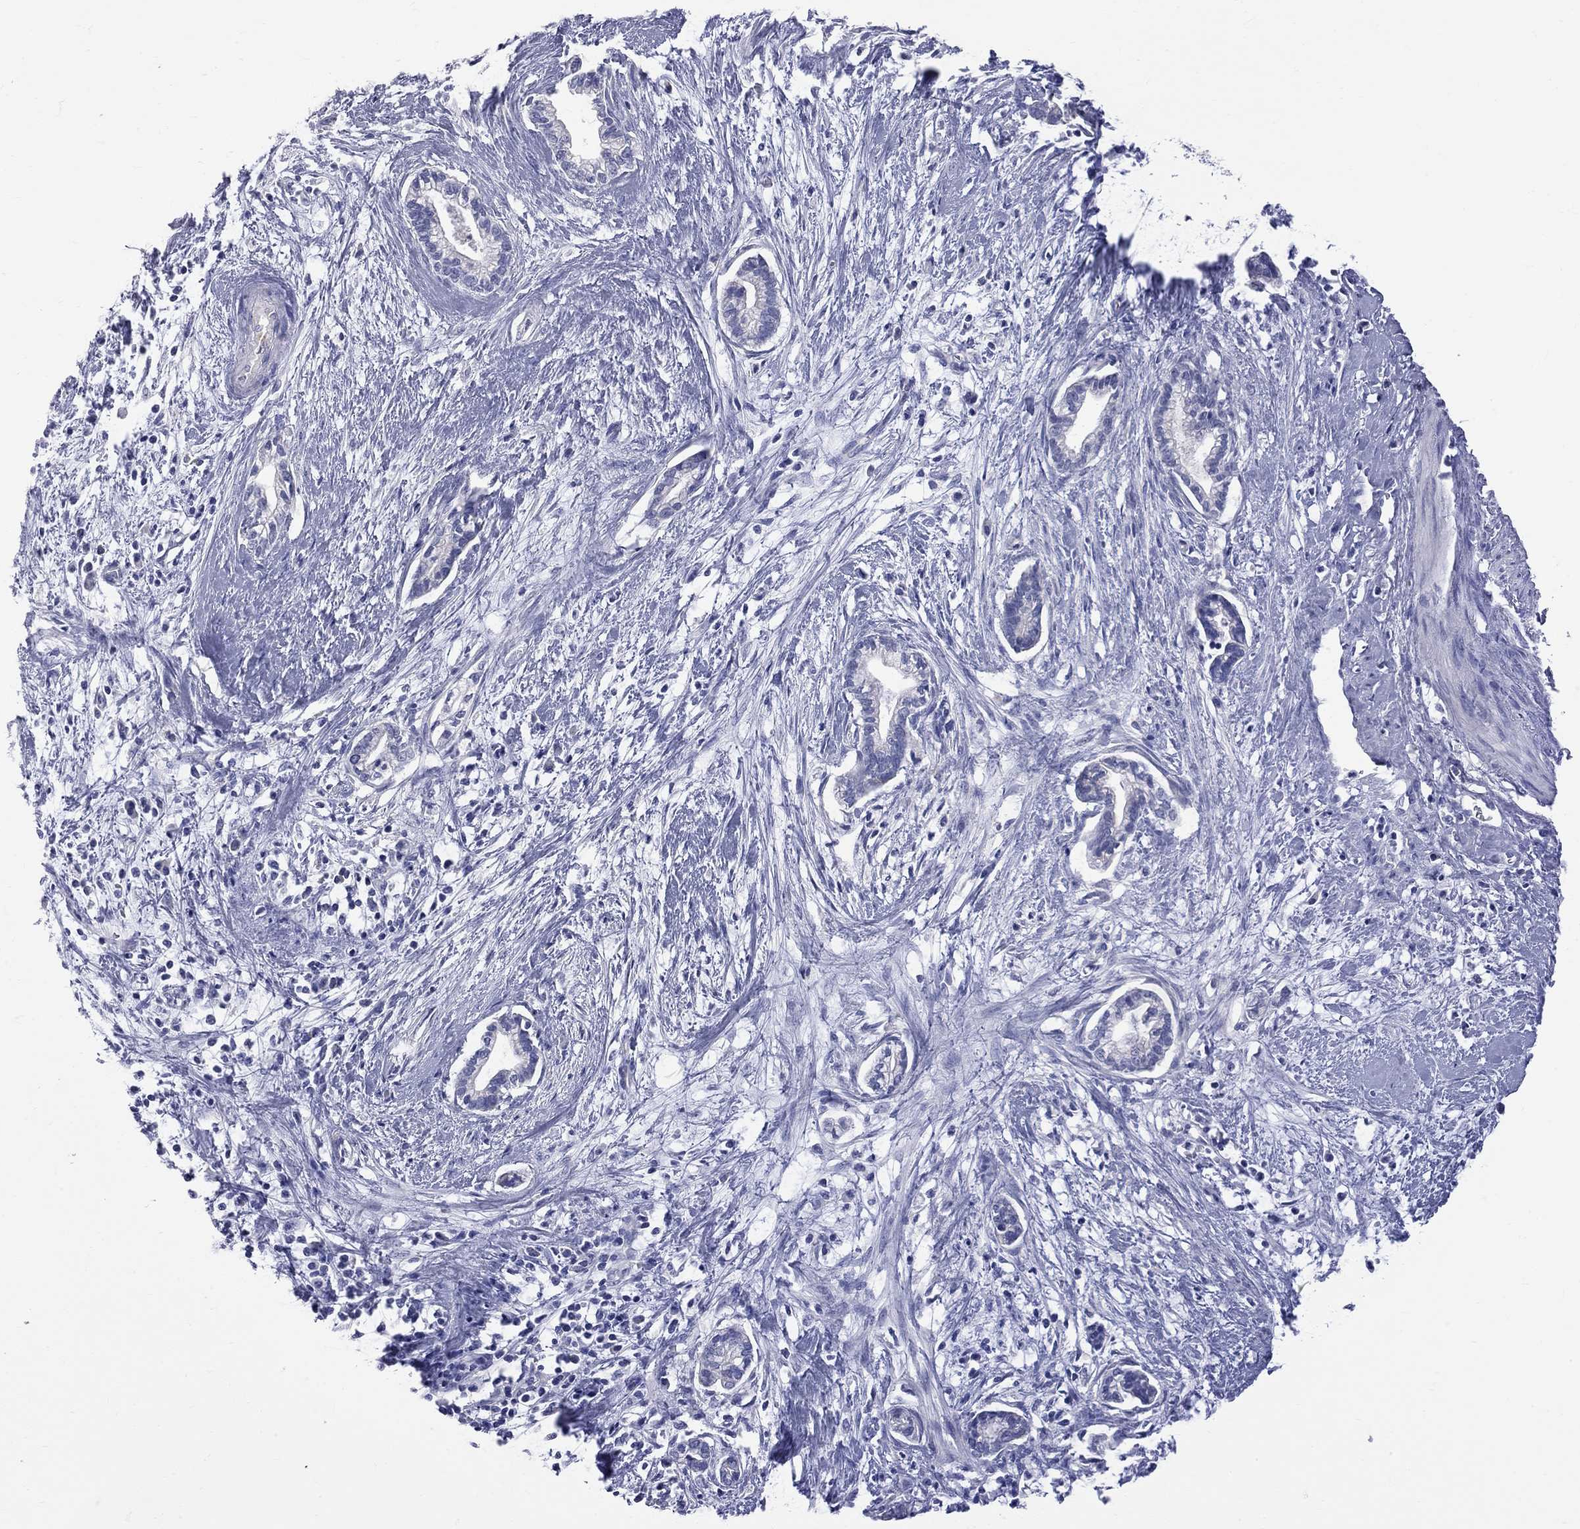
{"staining": {"intensity": "negative", "quantity": "none", "location": "none"}, "tissue": "cervical cancer", "cell_type": "Tumor cells", "image_type": "cancer", "snomed": [{"axis": "morphology", "description": "Adenocarcinoma, NOS"}, {"axis": "topography", "description": "Cervix"}], "caption": "Tumor cells show no significant protein staining in cervical adenocarcinoma.", "gene": "KCND2", "patient": {"sex": "female", "age": 62}}